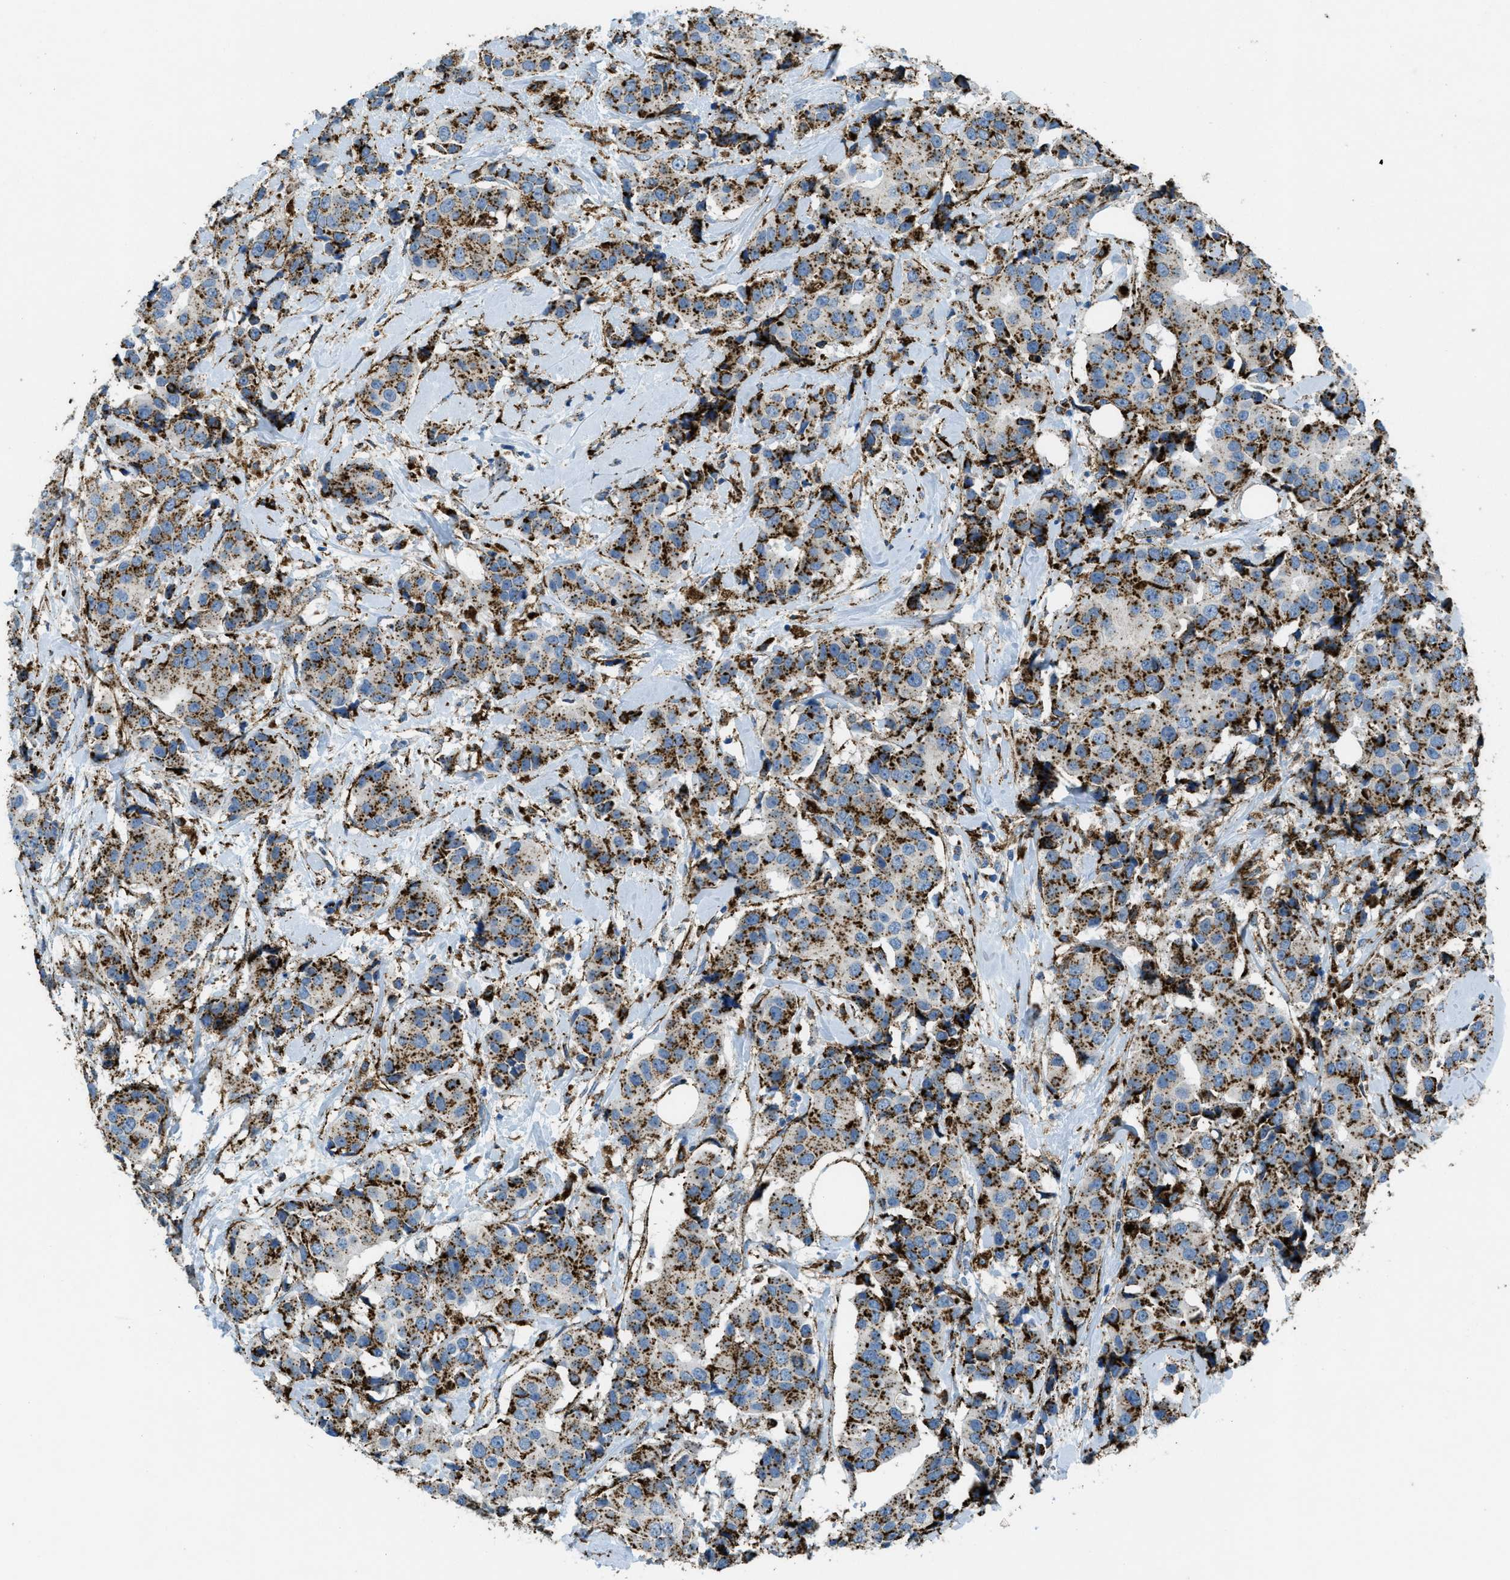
{"staining": {"intensity": "strong", "quantity": ">75%", "location": "cytoplasmic/membranous"}, "tissue": "breast cancer", "cell_type": "Tumor cells", "image_type": "cancer", "snomed": [{"axis": "morphology", "description": "Normal tissue, NOS"}, {"axis": "morphology", "description": "Duct carcinoma"}, {"axis": "topography", "description": "Breast"}], "caption": "Protein staining displays strong cytoplasmic/membranous positivity in approximately >75% of tumor cells in breast cancer.", "gene": "SCARB2", "patient": {"sex": "female", "age": 39}}